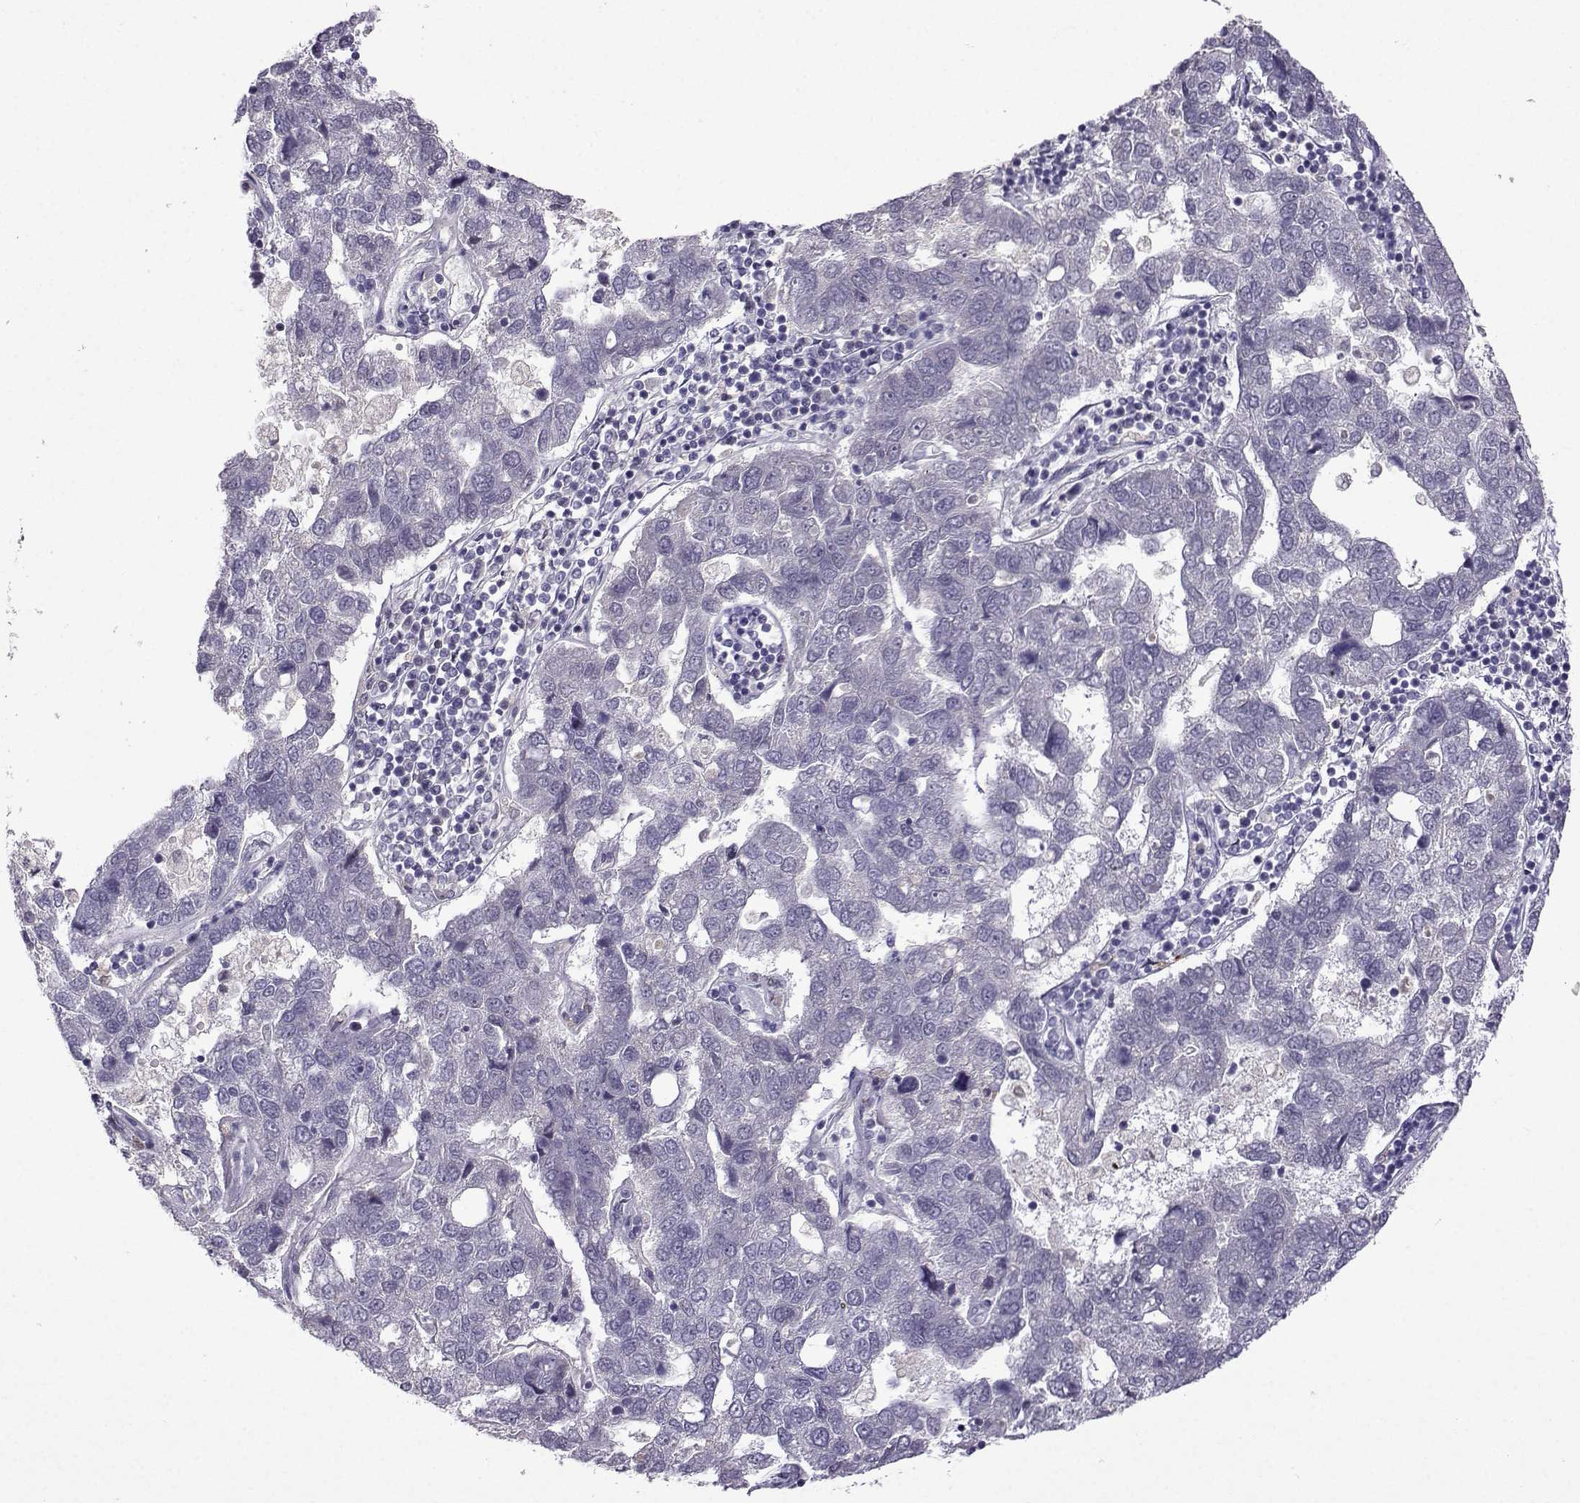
{"staining": {"intensity": "negative", "quantity": "none", "location": "none"}, "tissue": "pancreatic cancer", "cell_type": "Tumor cells", "image_type": "cancer", "snomed": [{"axis": "morphology", "description": "Adenocarcinoma, NOS"}, {"axis": "topography", "description": "Pancreas"}], "caption": "There is no significant positivity in tumor cells of pancreatic cancer. Brightfield microscopy of IHC stained with DAB (brown) and hematoxylin (blue), captured at high magnification.", "gene": "CCL28", "patient": {"sex": "female", "age": 61}}